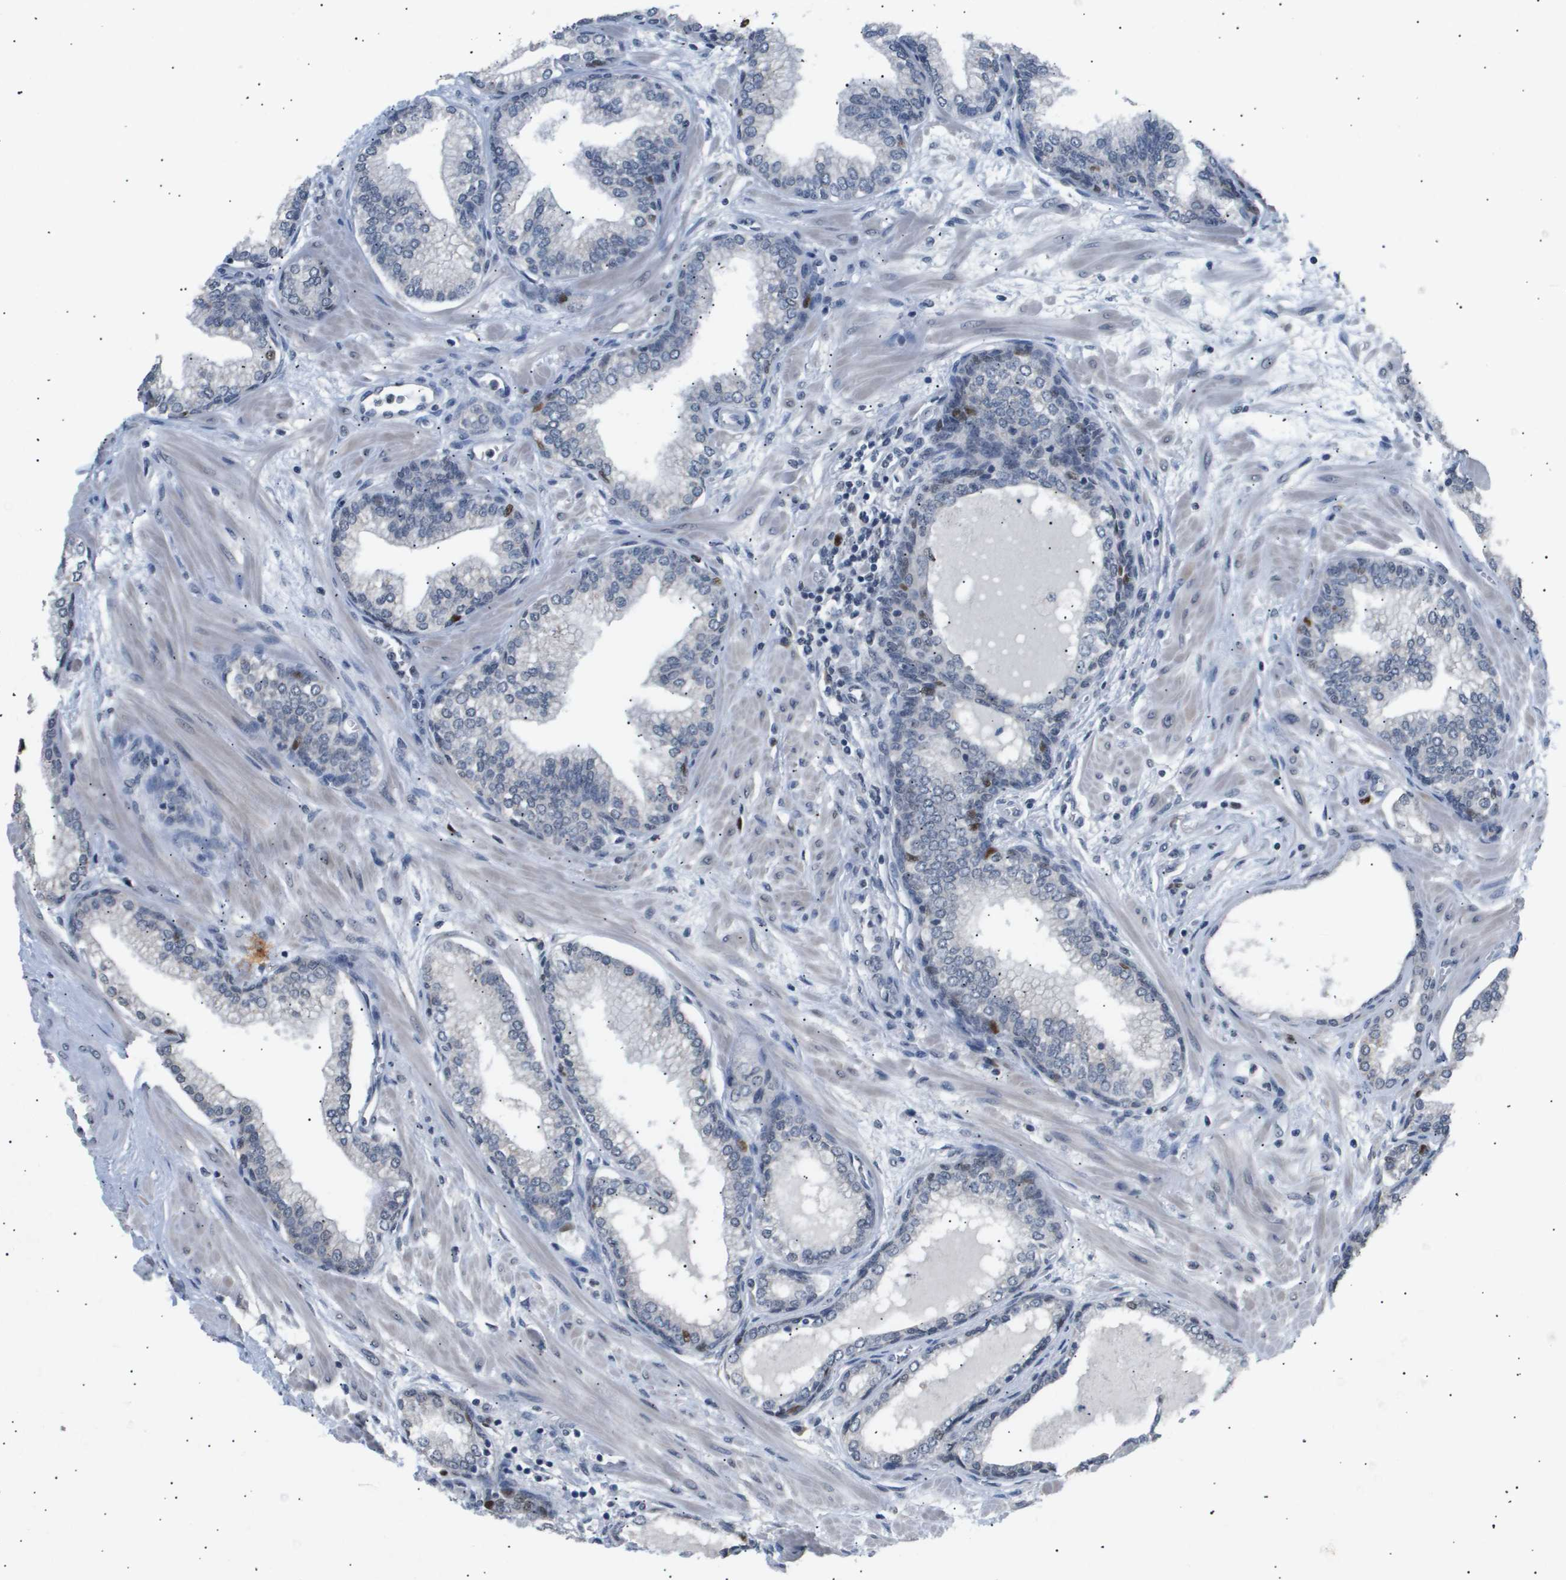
{"staining": {"intensity": "strong", "quantity": "<25%", "location": "nuclear"}, "tissue": "prostate", "cell_type": "Glandular cells", "image_type": "normal", "snomed": [{"axis": "morphology", "description": "Normal tissue, NOS"}, {"axis": "morphology", "description": "Urothelial carcinoma, Low grade"}, {"axis": "topography", "description": "Urinary bladder"}, {"axis": "topography", "description": "Prostate"}], "caption": "Immunohistochemical staining of benign prostate displays strong nuclear protein staining in about <25% of glandular cells.", "gene": "ANAPC2", "patient": {"sex": "male", "age": 60}}